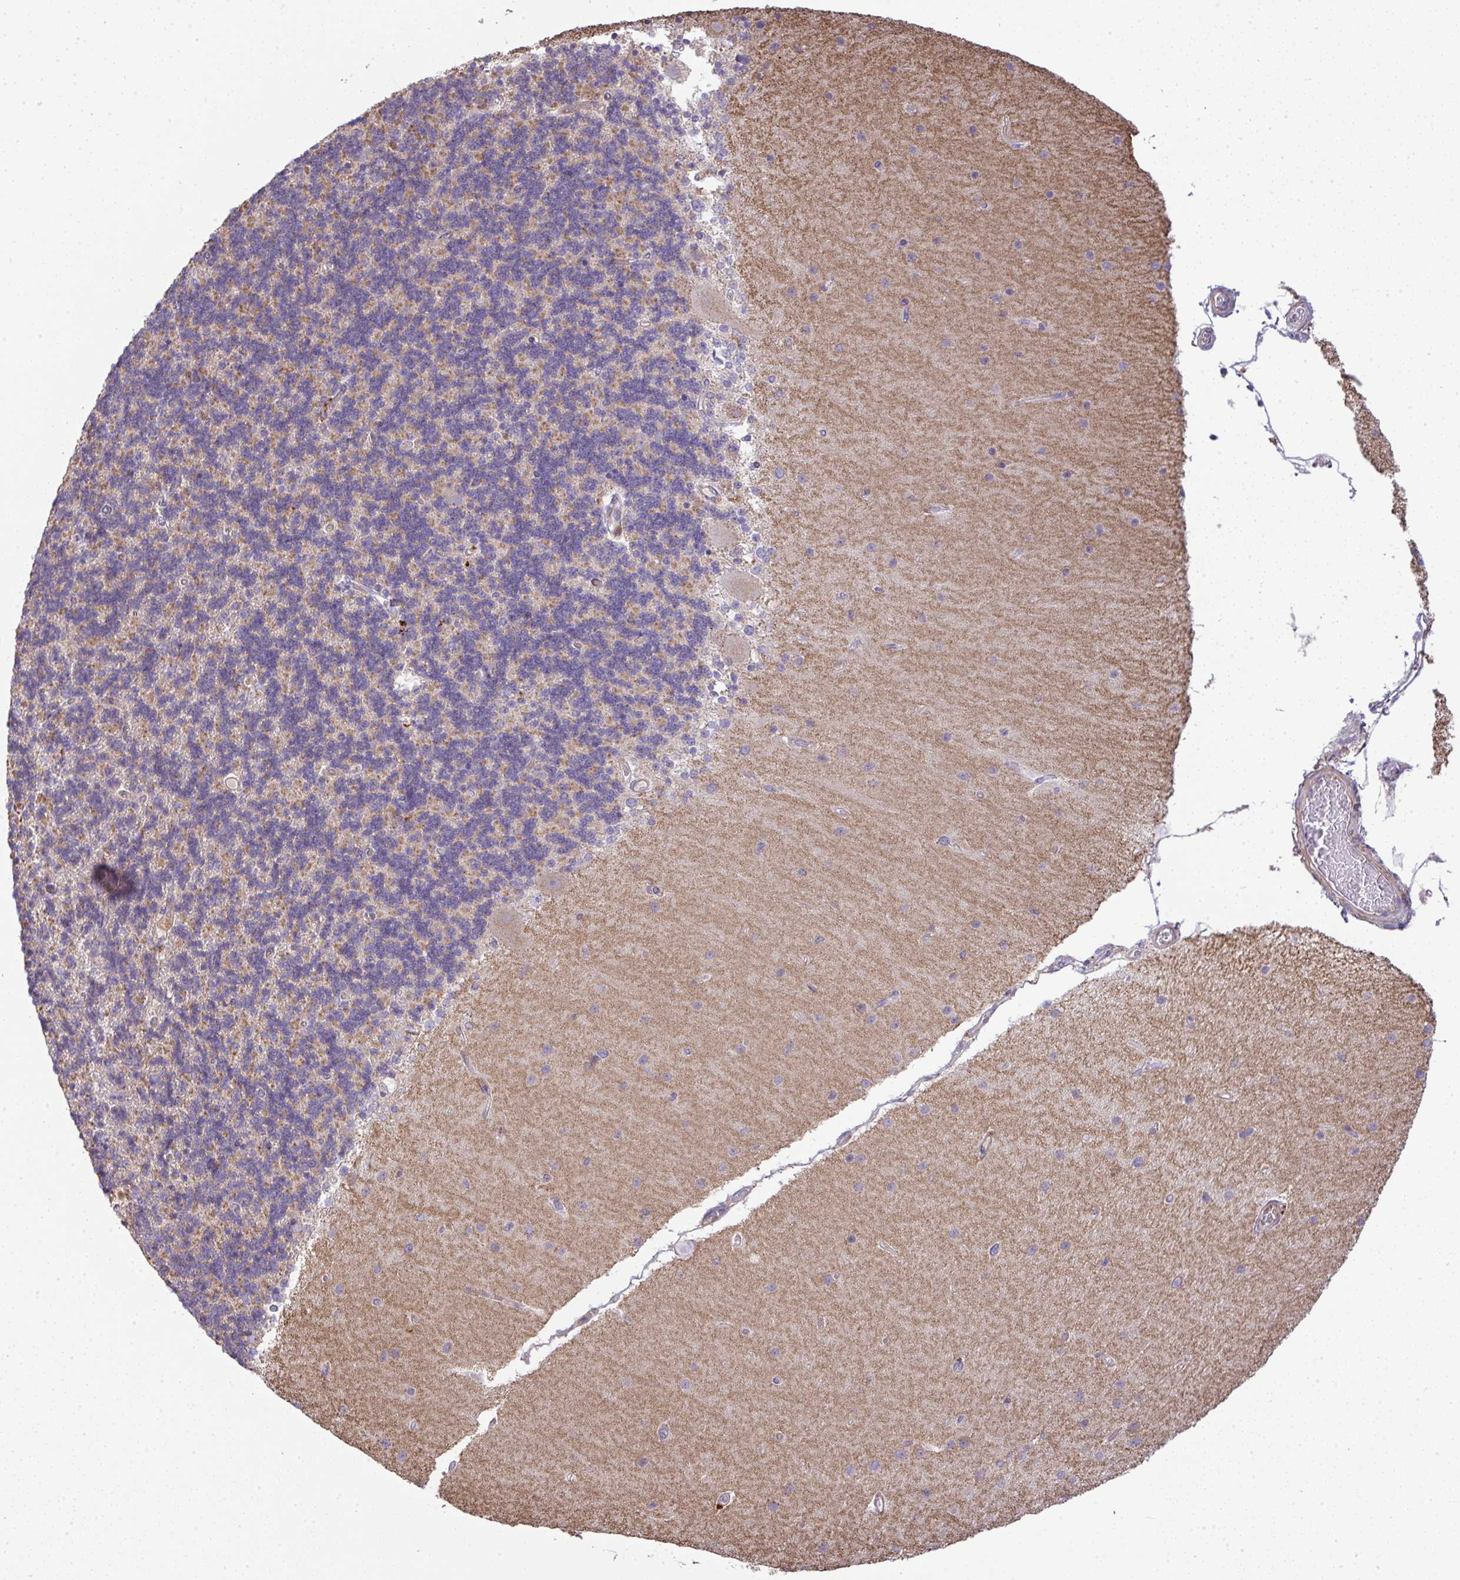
{"staining": {"intensity": "negative", "quantity": "none", "location": "none"}, "tissue": "cerebellum", "cell_type": "Cells in granular layer", "image_type": "normal", "snomed": [{"axis": "morphology", "description": "Normal tissue, NOS"}, {"axis": "topography", "description": "Cerebellum"}], "caption": "The histopathology image reveals no significant staining in cells in granular layer of cerebellum.", "gene": "GRID2", "patient": {"sex": "female", "age": 54}}